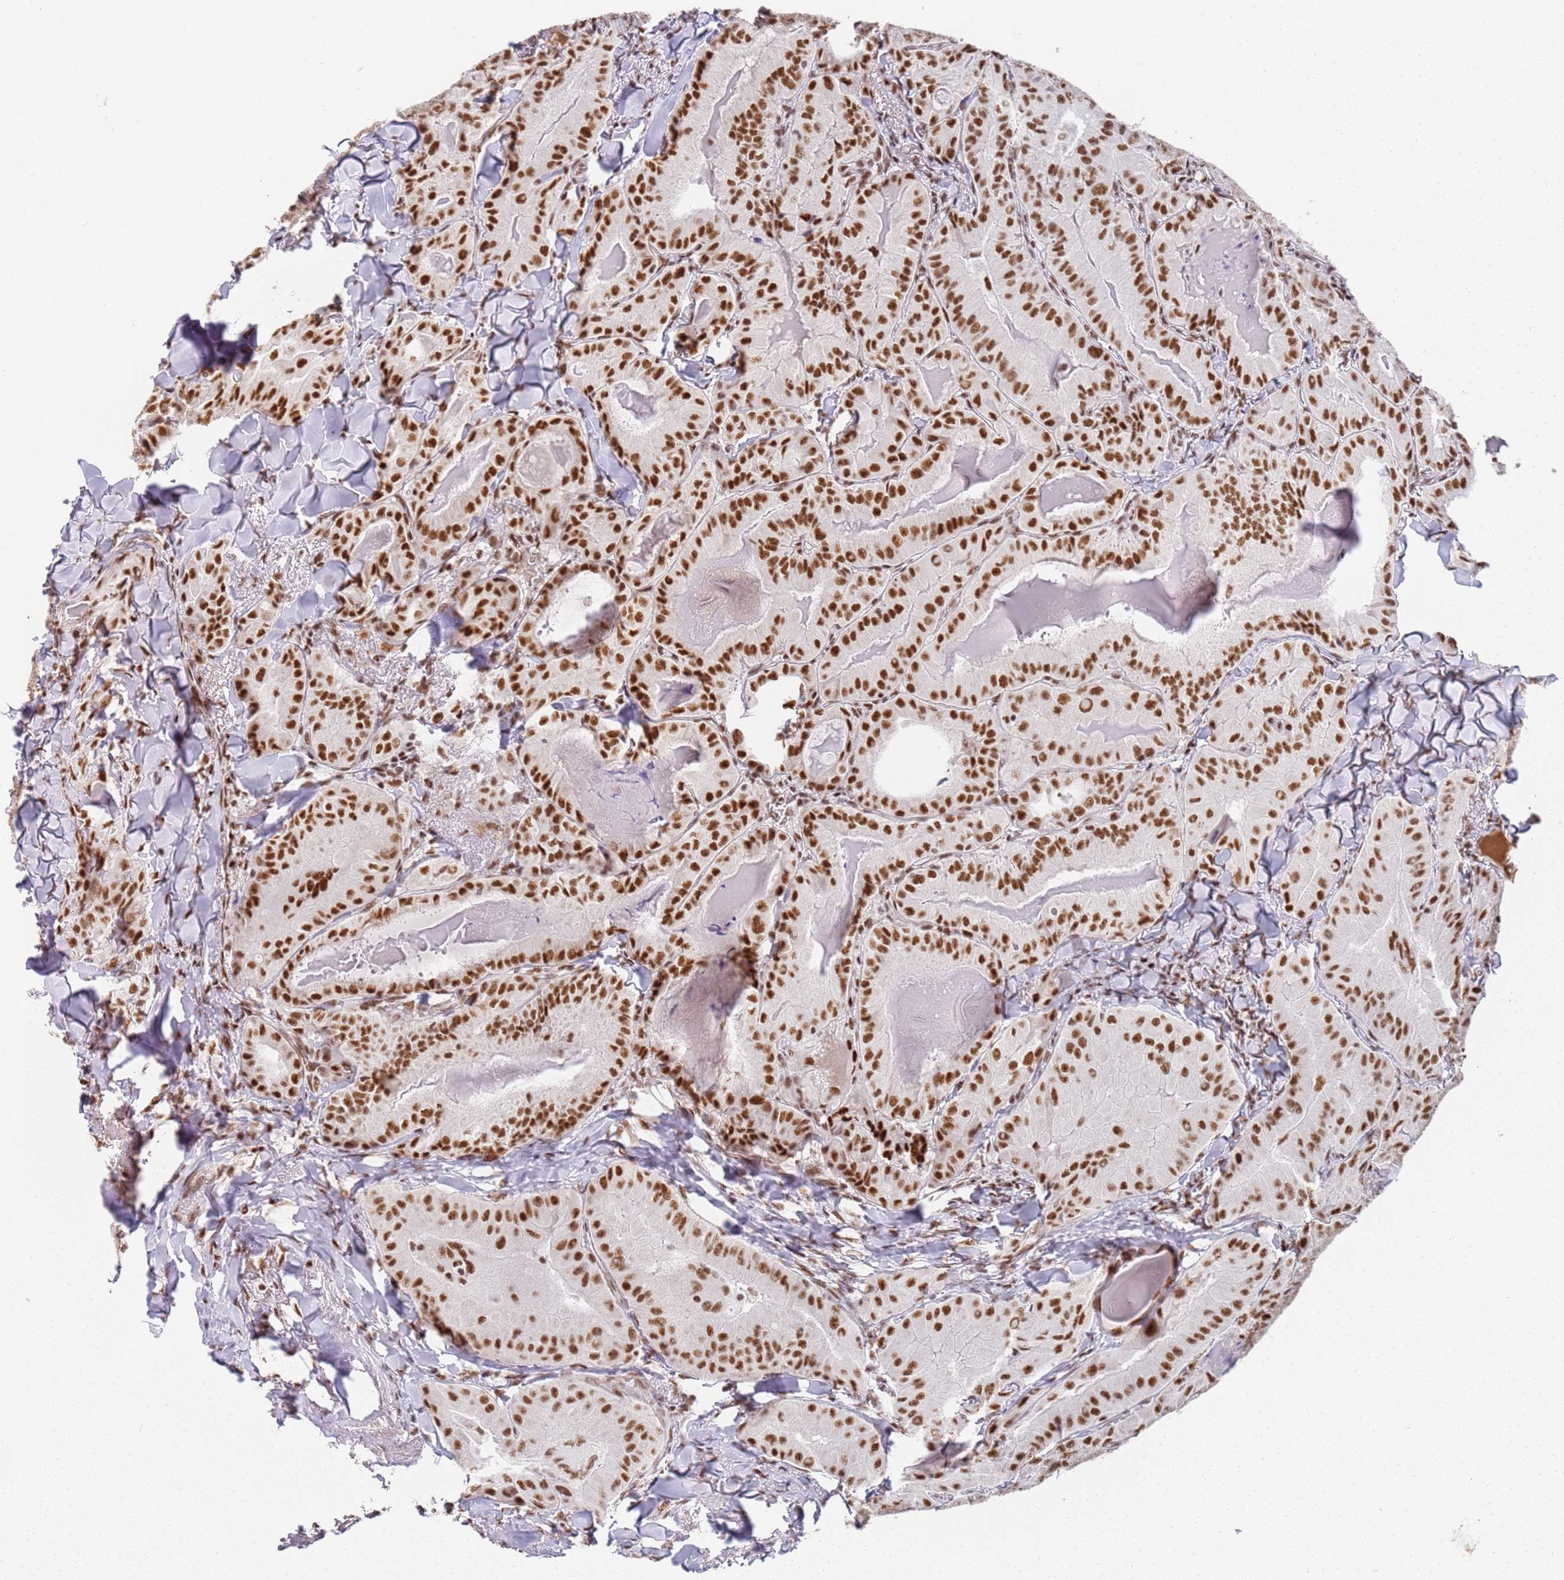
{"staining": {"intensity": "strong", "quantity": ">75%", "location": "nuclear"}, "tissue": "thyroid cancer", "cell_type": "Tumor cells", "image_type": "cancer", "snomed": [{"axis": "morphology", "description": "Papillary adenocarcinoma, NOS"}, {"axis": "topography", "description": "Thyroid gland"}], "caption": "About >75% of tumor cells in papillary adenocarcinoma (thyroid) exhibit strong nuclear protein staining as visualized by brown immunohistochemical staining.", "gene": "AKAP8L", "patient": {"sex": "female", "age": 68}}